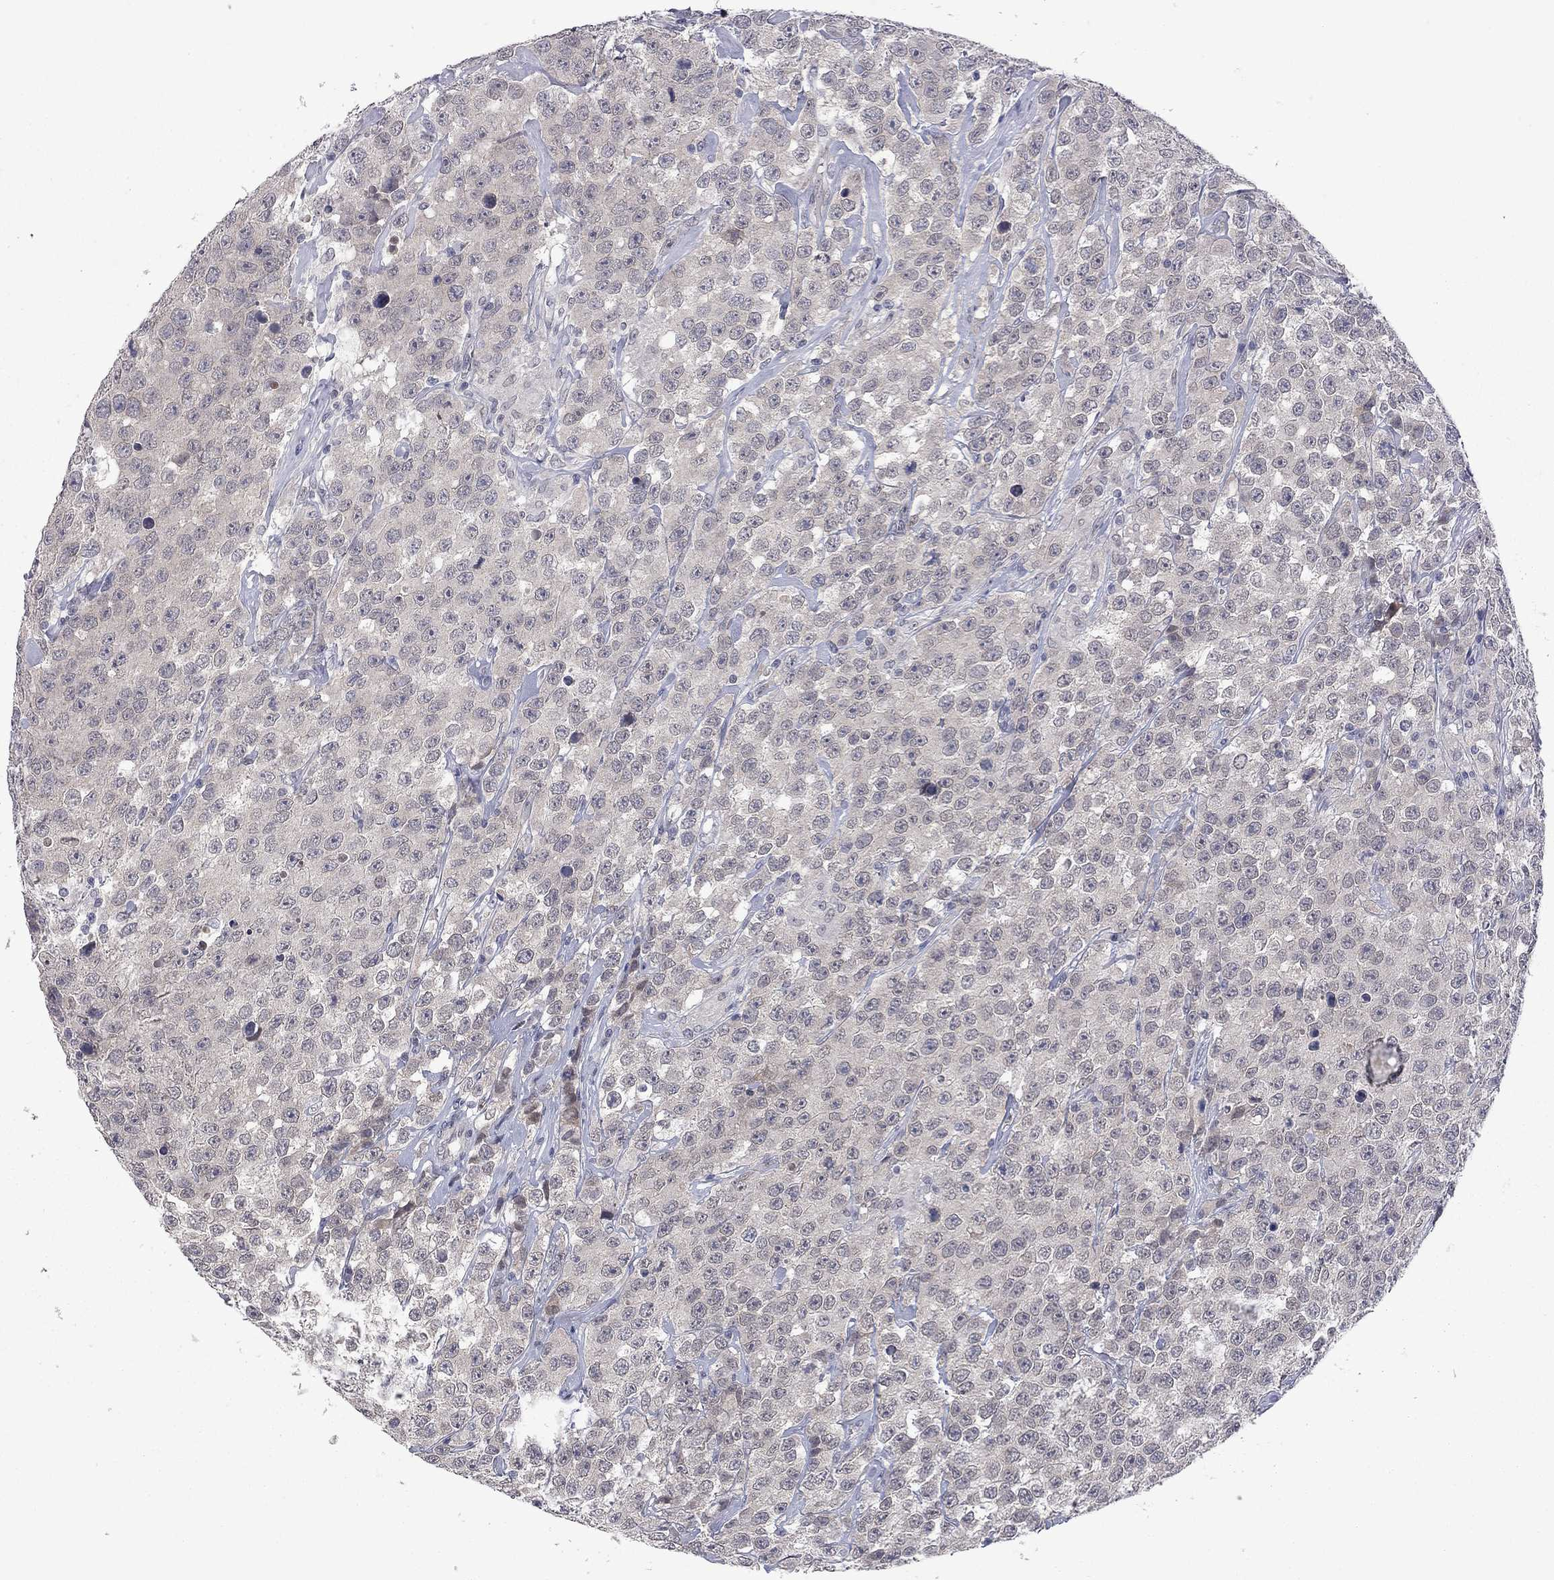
{"staining": {"intensity": "negative", "quantity": "none", "location": "none"}, "tissue": "testis cancer", "cell_type": "Tumor cells", "image_type": "cancer", "snomed": [{"axis": "morphology", "description": "Seminoma, NOS"}, {"axis": "topography", "description": "Testis"}], "caption": "DAB immunohistochemical staining of human seminoma (testis) displays no significant positivity in tumor cells.", "gene": "FABP12", "patient": {"sex": "male", "age": 59}}